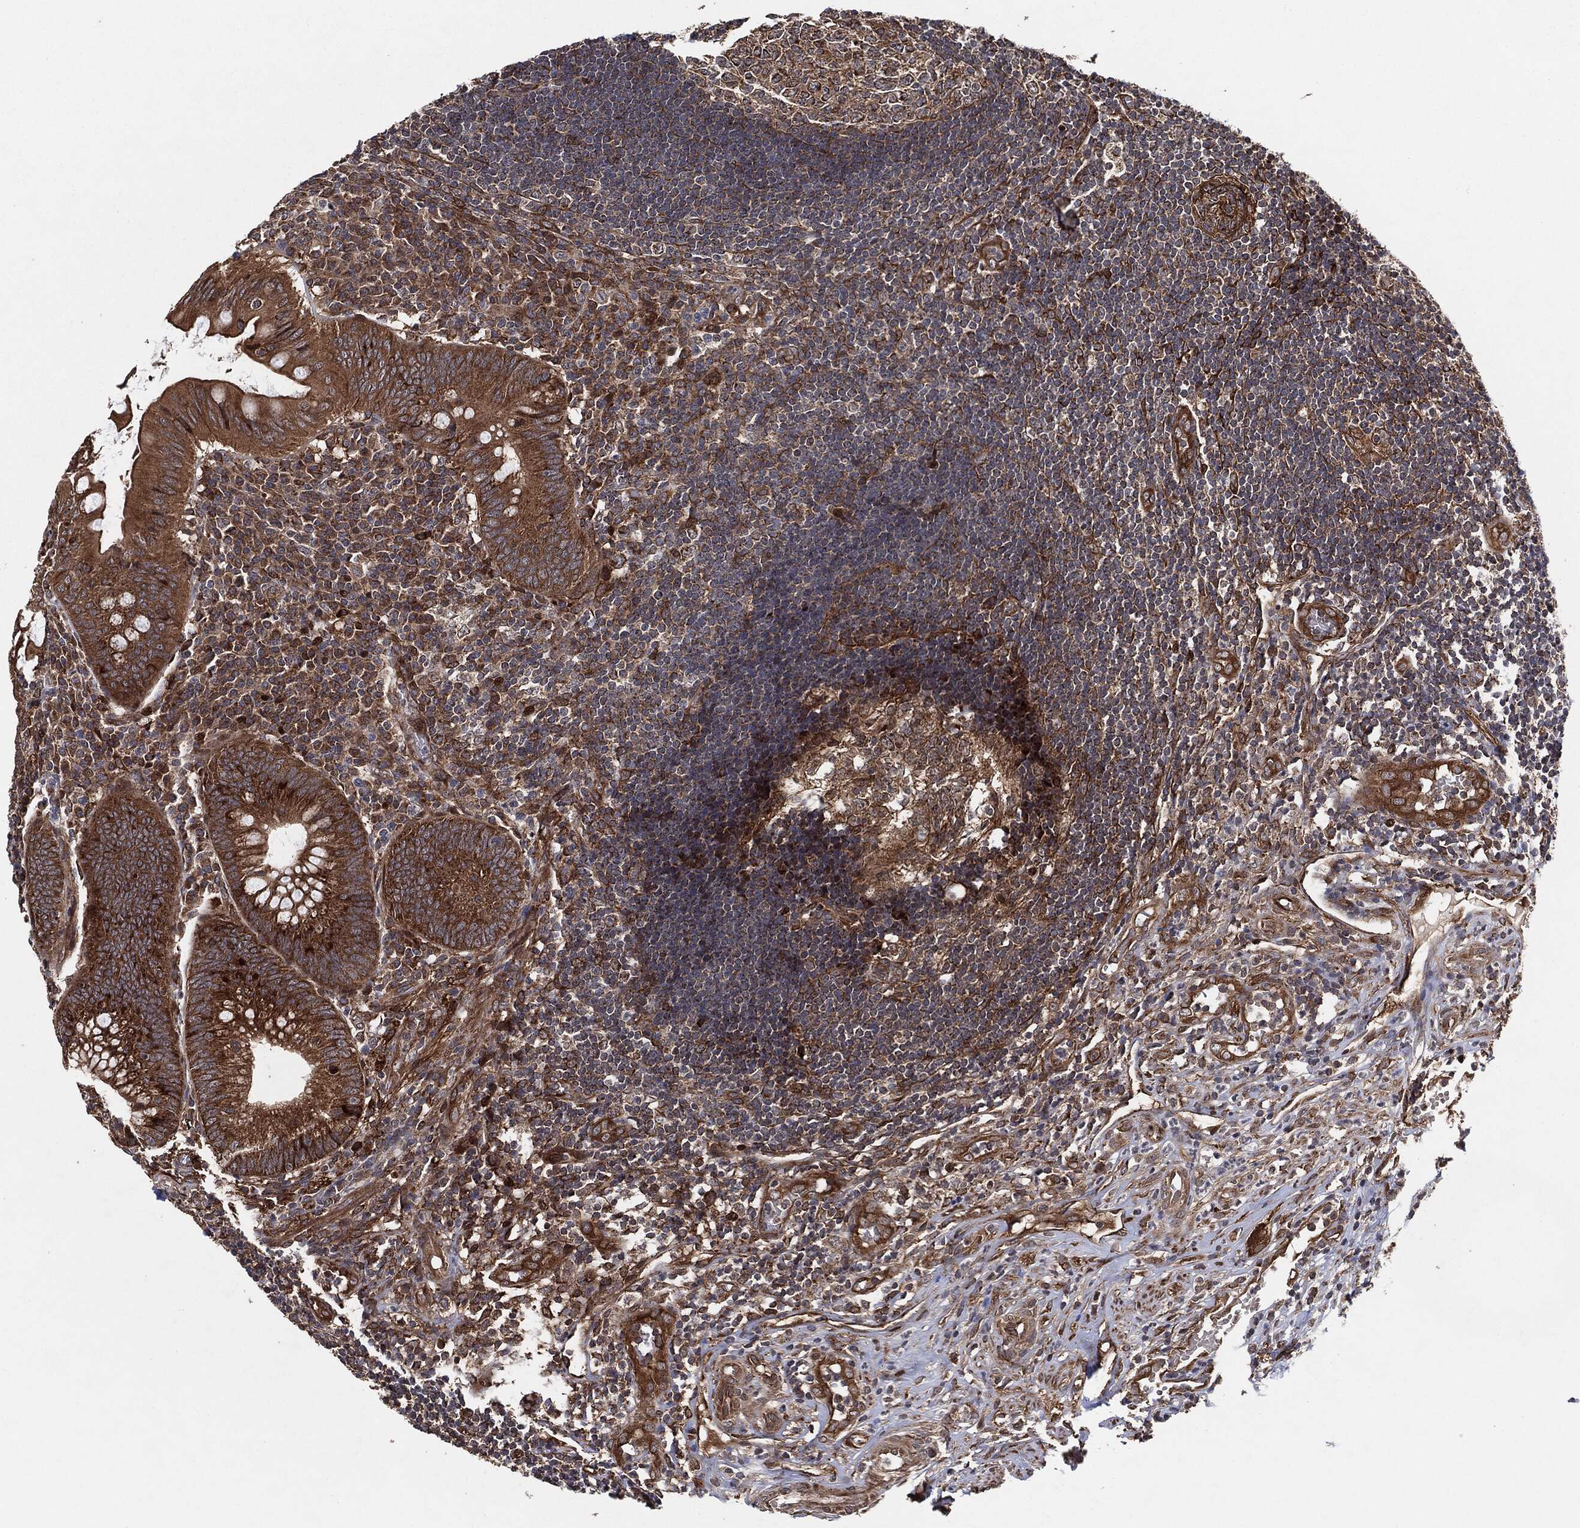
{"staining": {"intensity": "strong", "quantity": ">75%", "location": "cytoplasmic/membranous"}, "tissue": "appendix", "cell_type": "Glandular cells", "image_type": "normal", "snomed": [{"axis": "morphology", "description": "Normal tissue, NOS"}, {"axis": "morphology", "description": "Inflammation, NOS"}, {"axis": "topography", "description": "Appendix"}], "caption": "Approximately >75% of glandular cells in benign human appendix reveal strong cytoplasmic/membranous protein positivity as visualized by brown immunohistochemical staining.", "gene": "BCAR1", "patient": {"sex": "male", "age": 16}}